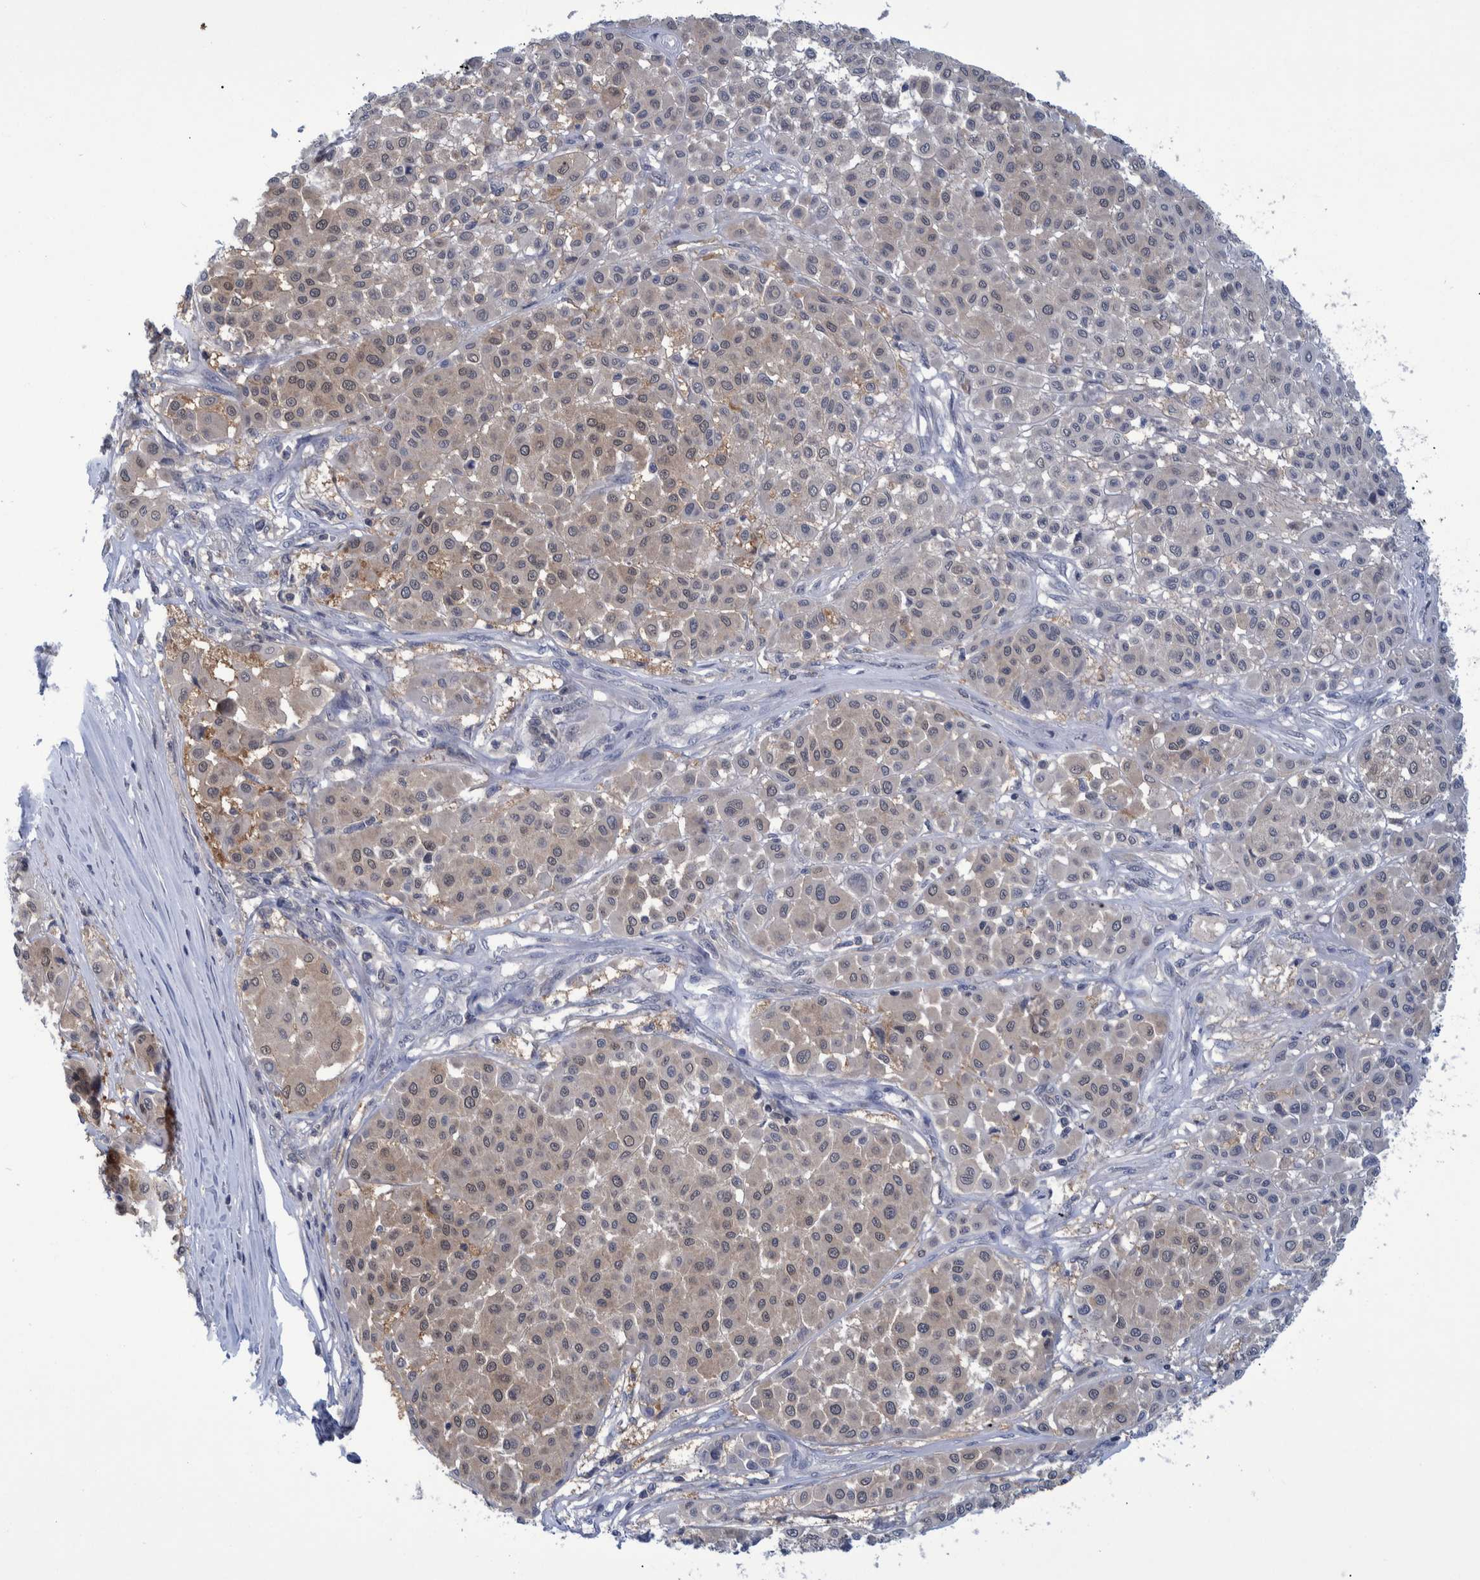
{"staining": {"intensity": "weak", "quantity": "25%-75%", "location": "cytoplasmic/membranous"}, "tissue": "melanoma", "cell_type": "Tumor cells", "image_type": "cancer", "snomed": [{"axis": "morphology", "description": "Malignant melanoma, Metastatic site"}, {"axis": "topography", "description": "Soft tissue"}], "caption": "Tumor cells demonstrate weak cytoplasmic/membranous staining in about 25%-75% of cells in melanoma.", "gene": "PCYT2", "patient": {"sex": "male", "age": 41}}